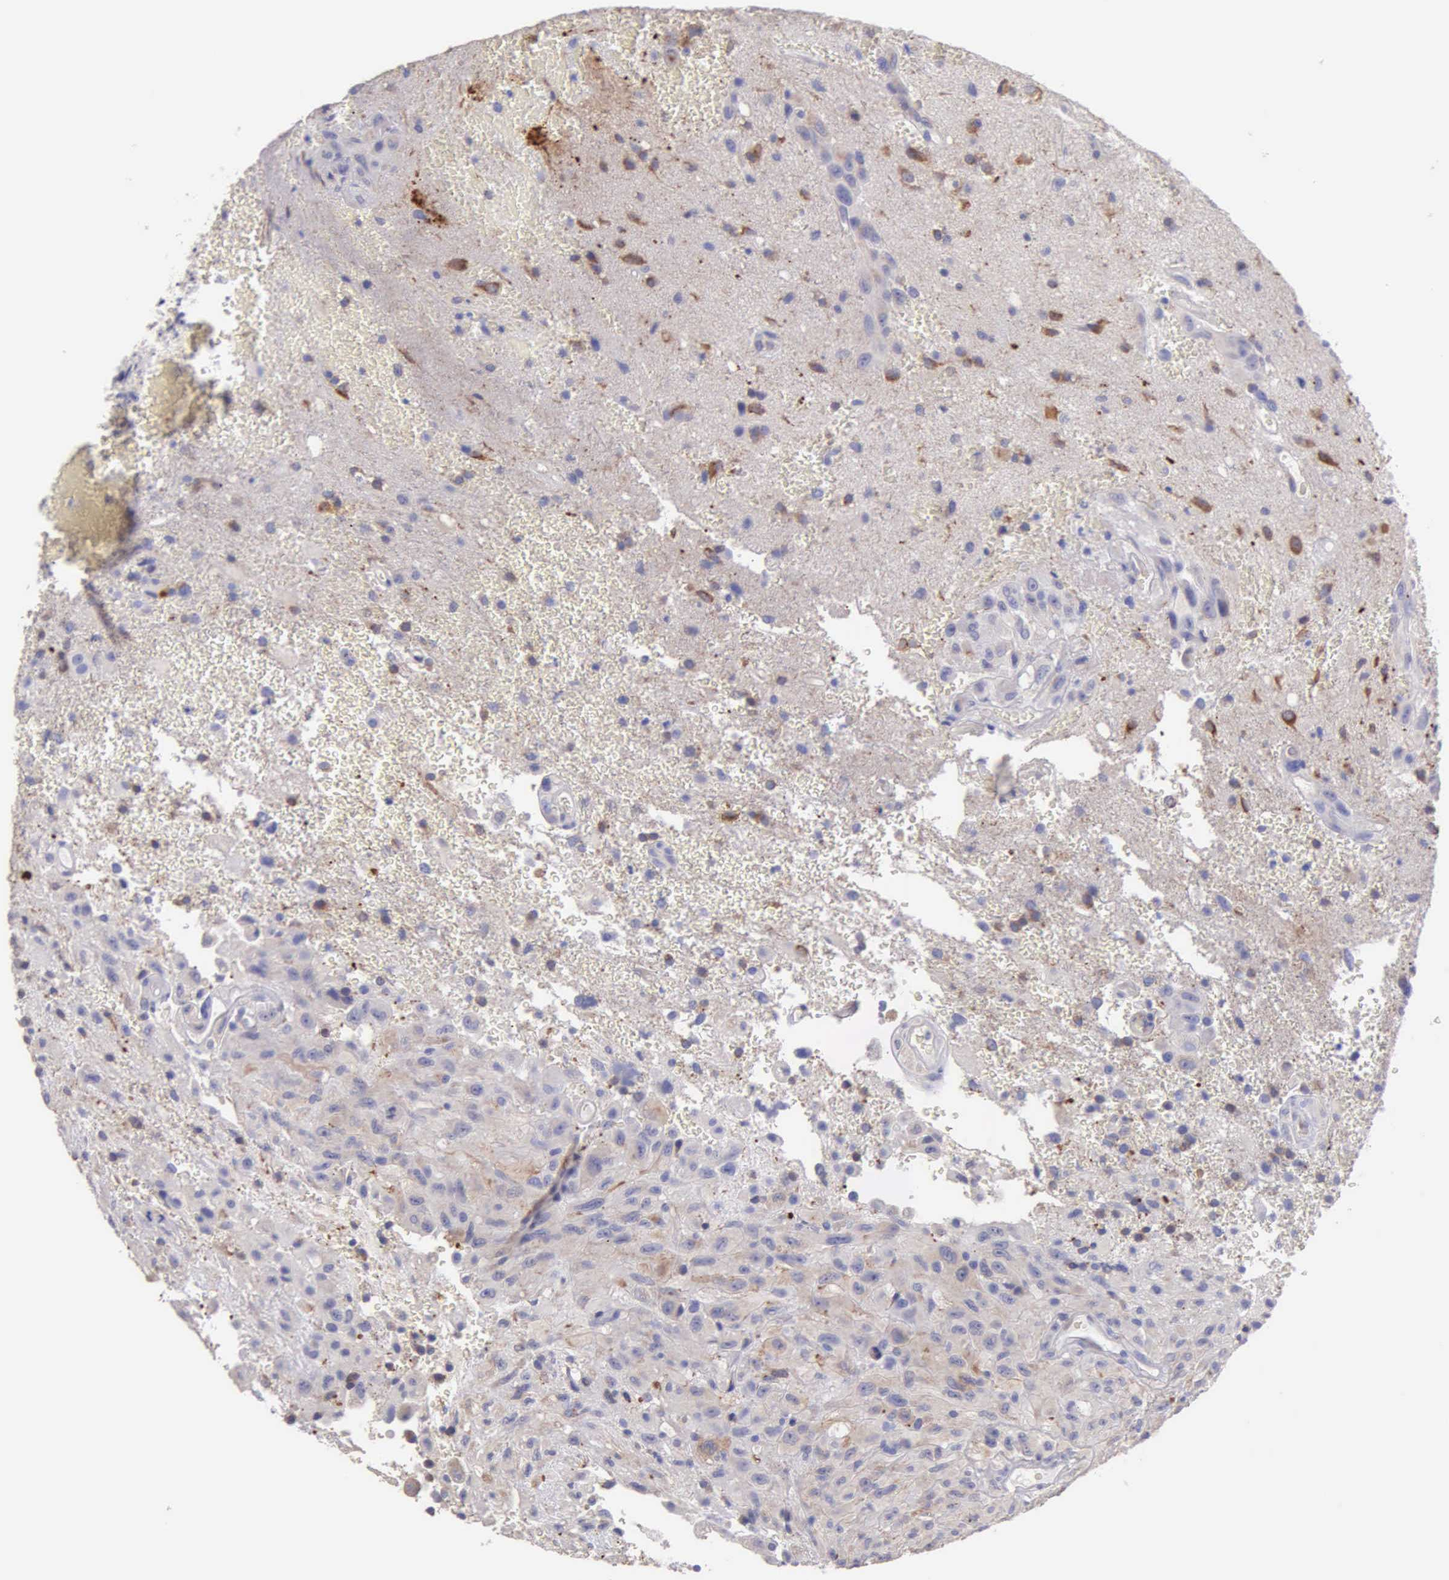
{"staining": {"intensity": "moderate", "quantity": "25%-75%", "location": "cytoplasmic/membranous"}, "tissue": "glioma", "cell_type": "Tumor cells", "image_type": "cancer", "snomed": [{"axis": "morphology", "description": "Glioma, malignant, High grade"}, {"axis": "topography", "description": "Brain"}], "caption": "Glioma tissue exhibits moderate cytoplasmic/membranous positivity in about 25%-75% of tumor cells, visualized by immunohistochemistry.", "gene": "APP", "patient": {"sex": "male", "age": 48}}